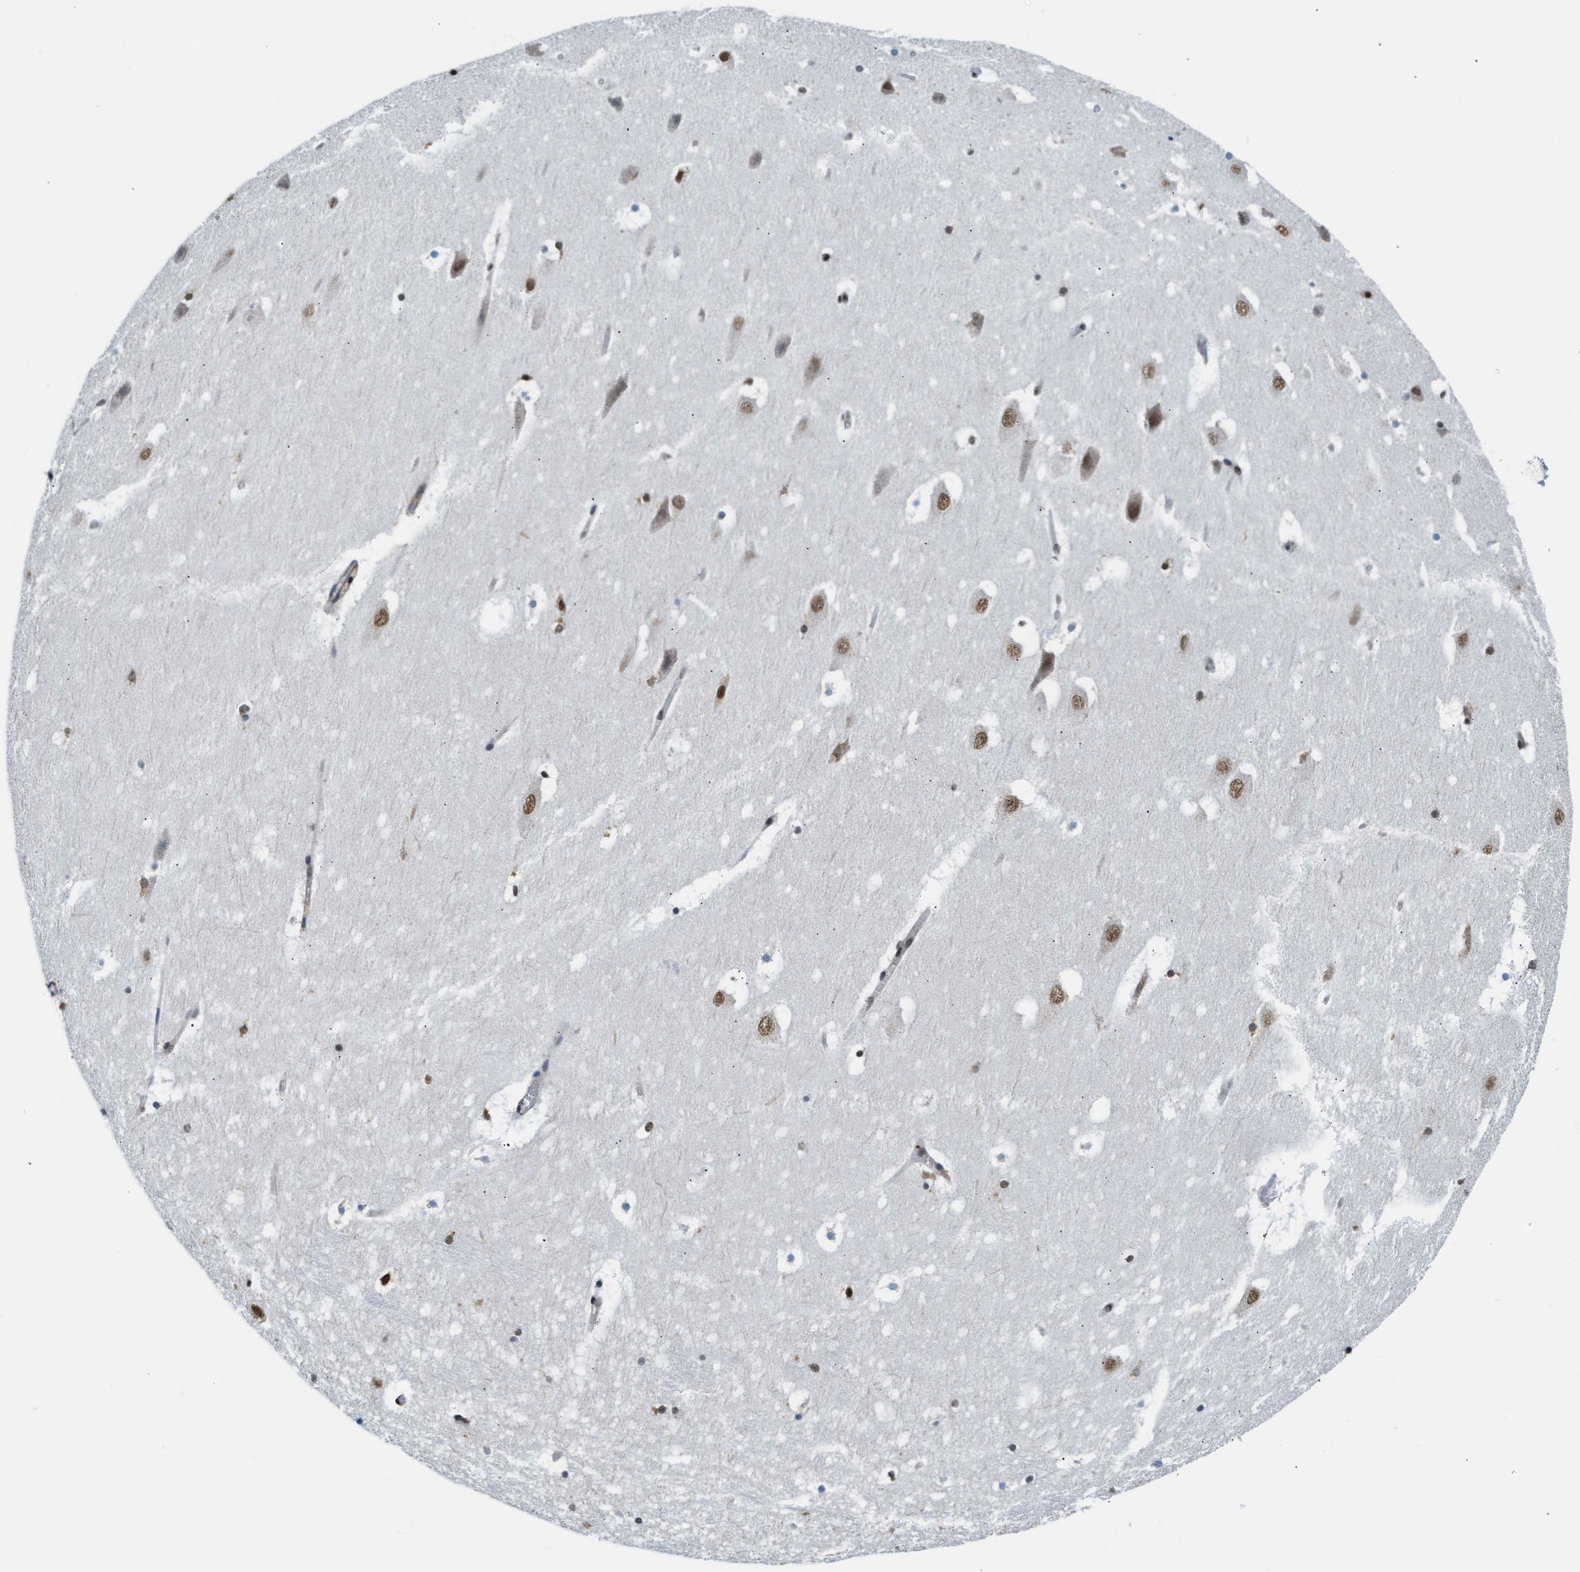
{"staining": {"intensity": "moderate", "quantity": "25%-75%", "location": "nuclear"}, "tissue": "hippocampus", "cell_type": "Glial cells", "image_type": "normal", "snomed": [{"axis": "morphology", "description": "Normal tissue, NOS"}, {"axis": "topography", "description": "Hippocampus"}], "caption": "Hippocampus stained with DAB (3,3'-diaminobenzidine) immunohistochemistry (IHC) exhibits medium levels of moderate nuclear expression in approximately 25%-75% of glial cells. (DAB (3,3'-diaminobenzidine) IHC with brightfield microscopy, high magnification).", "gene": "STK10", "patient": {"sex": "male", "age": 45}}